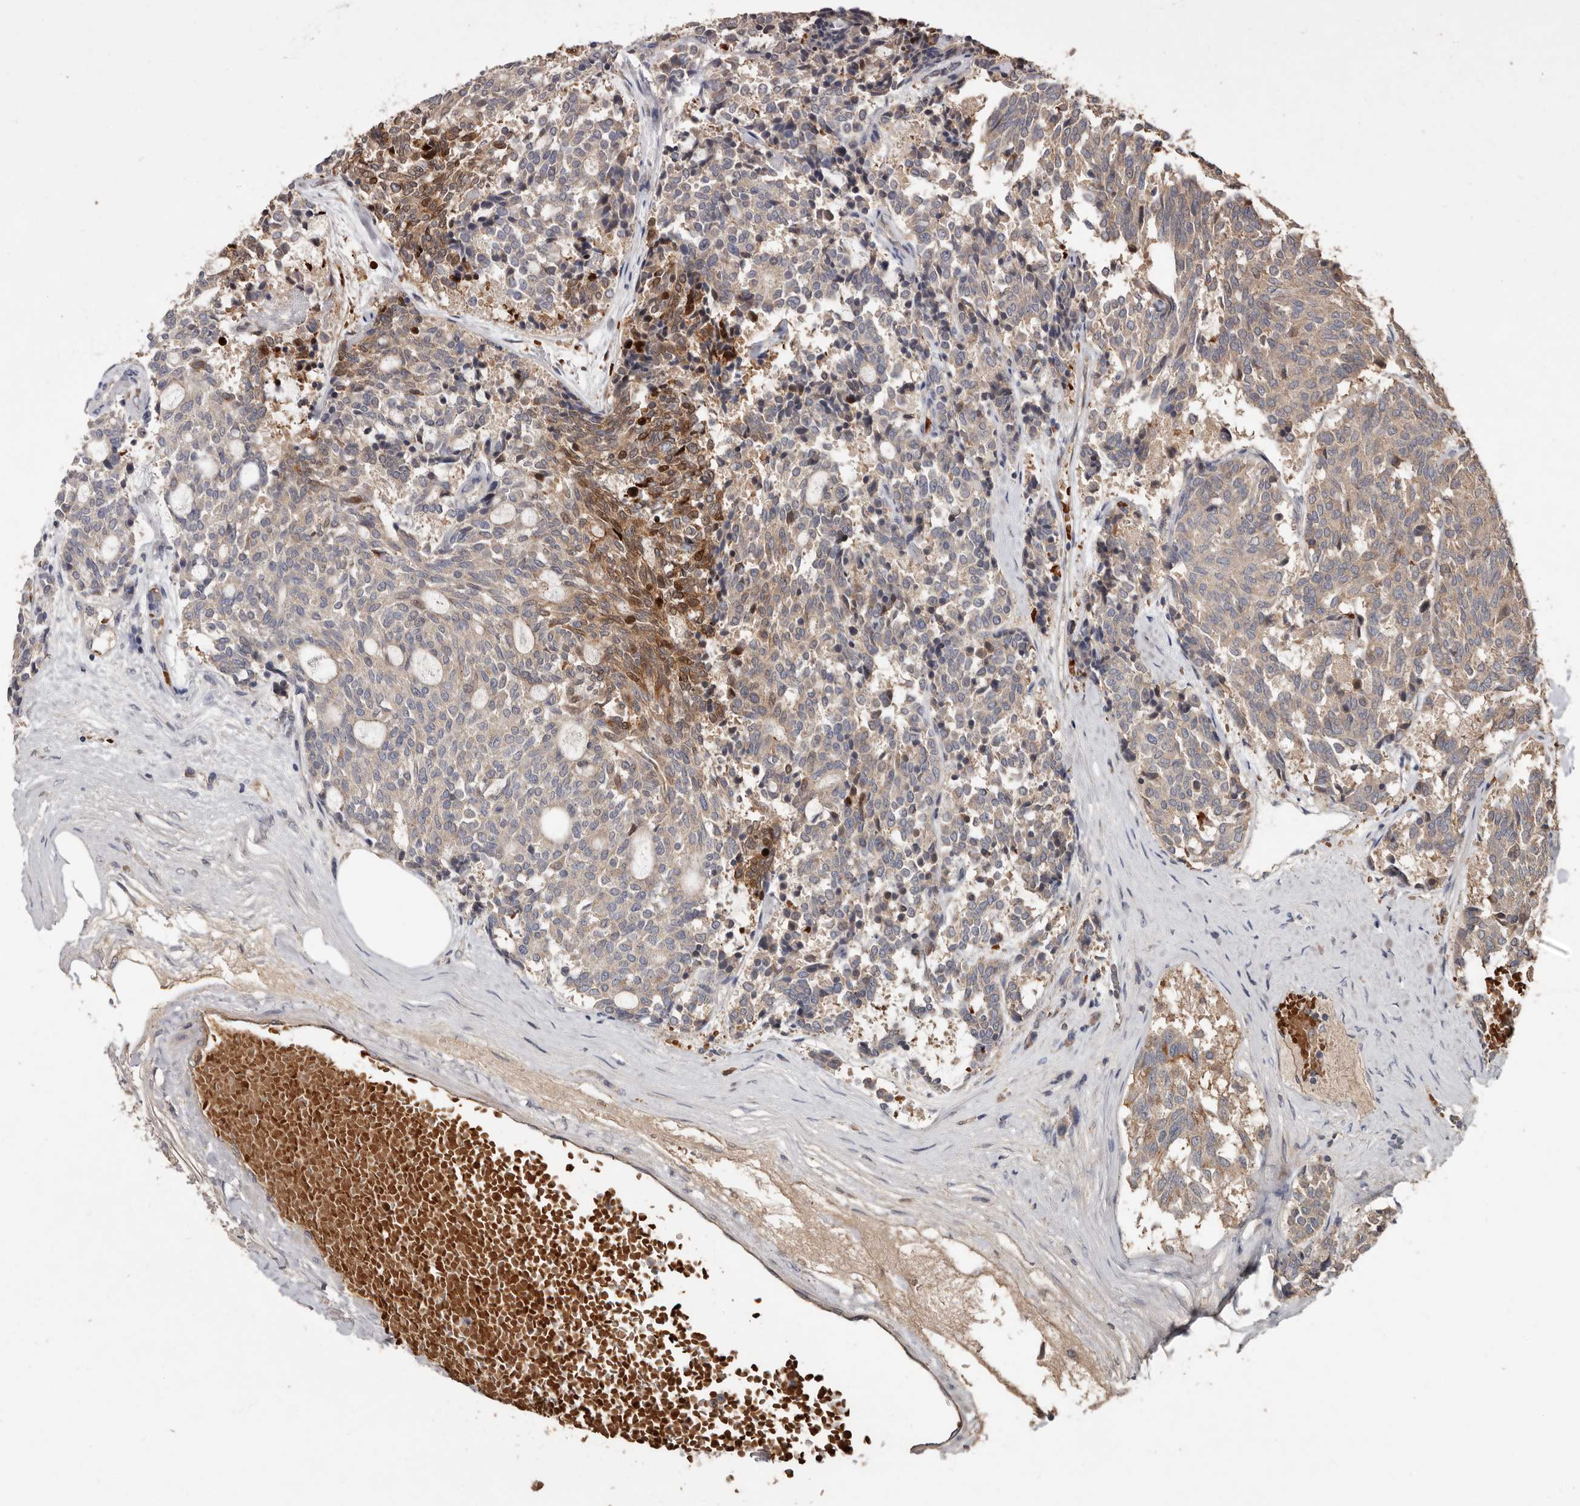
{"staining": {"intensity": "weak", "quantity": "<25%", "location": "cytoplasmic/membranous"}, "tissue": "carcinoid", "cell_type": "Tumor cells", "image_type": "cancer", "snomed": [{"axis": "morphology", "description": "Carcinoid, malignant, NOS"}, {"axis": "topography", "description": "Pancreas"}], "caption": "Tumor cells are negative for brown protein staining in carcinoid.", "gene": "KIF26B", "patient": {"sex": "female", "age": 54}}